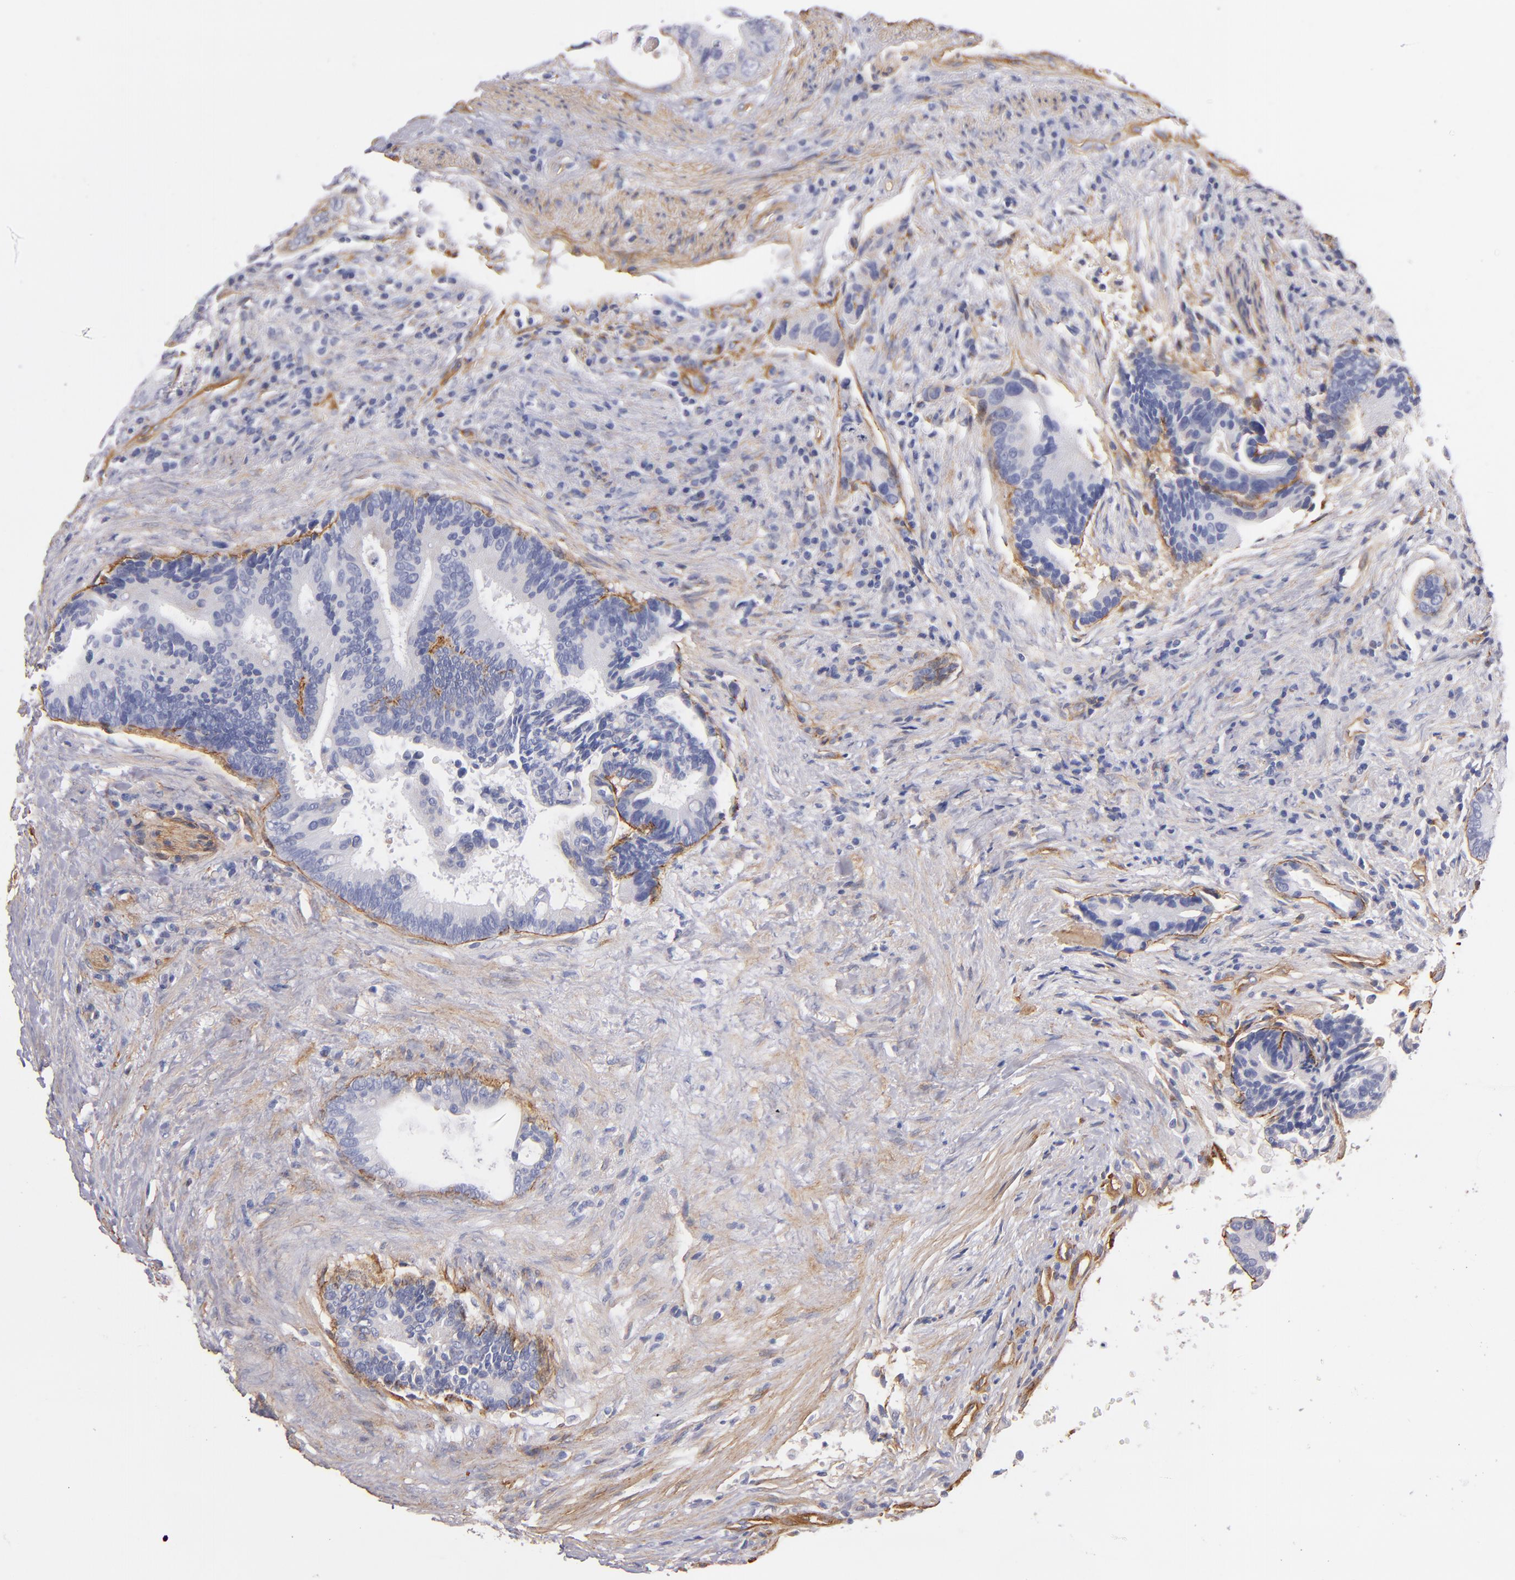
{"staining": {"intensity": "weak", "quantity": ">75%", "location": "cytoplasmic/membranous"}, "tissue": "colorectal cancer", "cell_type": "Tumor cells", "image_type": "cancer", "snomed": [{"axis": "morphology", "description": "Adenocarcinoma, NOS"}, {"axis": "topography", "description": "Rectum"}], "caption": "DAB (3,3'-diaminobenzidine) immunohistochemical staining of colorectal cancer (adenocarcinoma) shows weak cytoplasmic/membranous protein staining in about >75% of tumor cells. Ihc stains the protein of interest in brown and the nuclei are stained blue.", "gene": "LAMC1", "patient": {"sex": "female", "age": 67}}